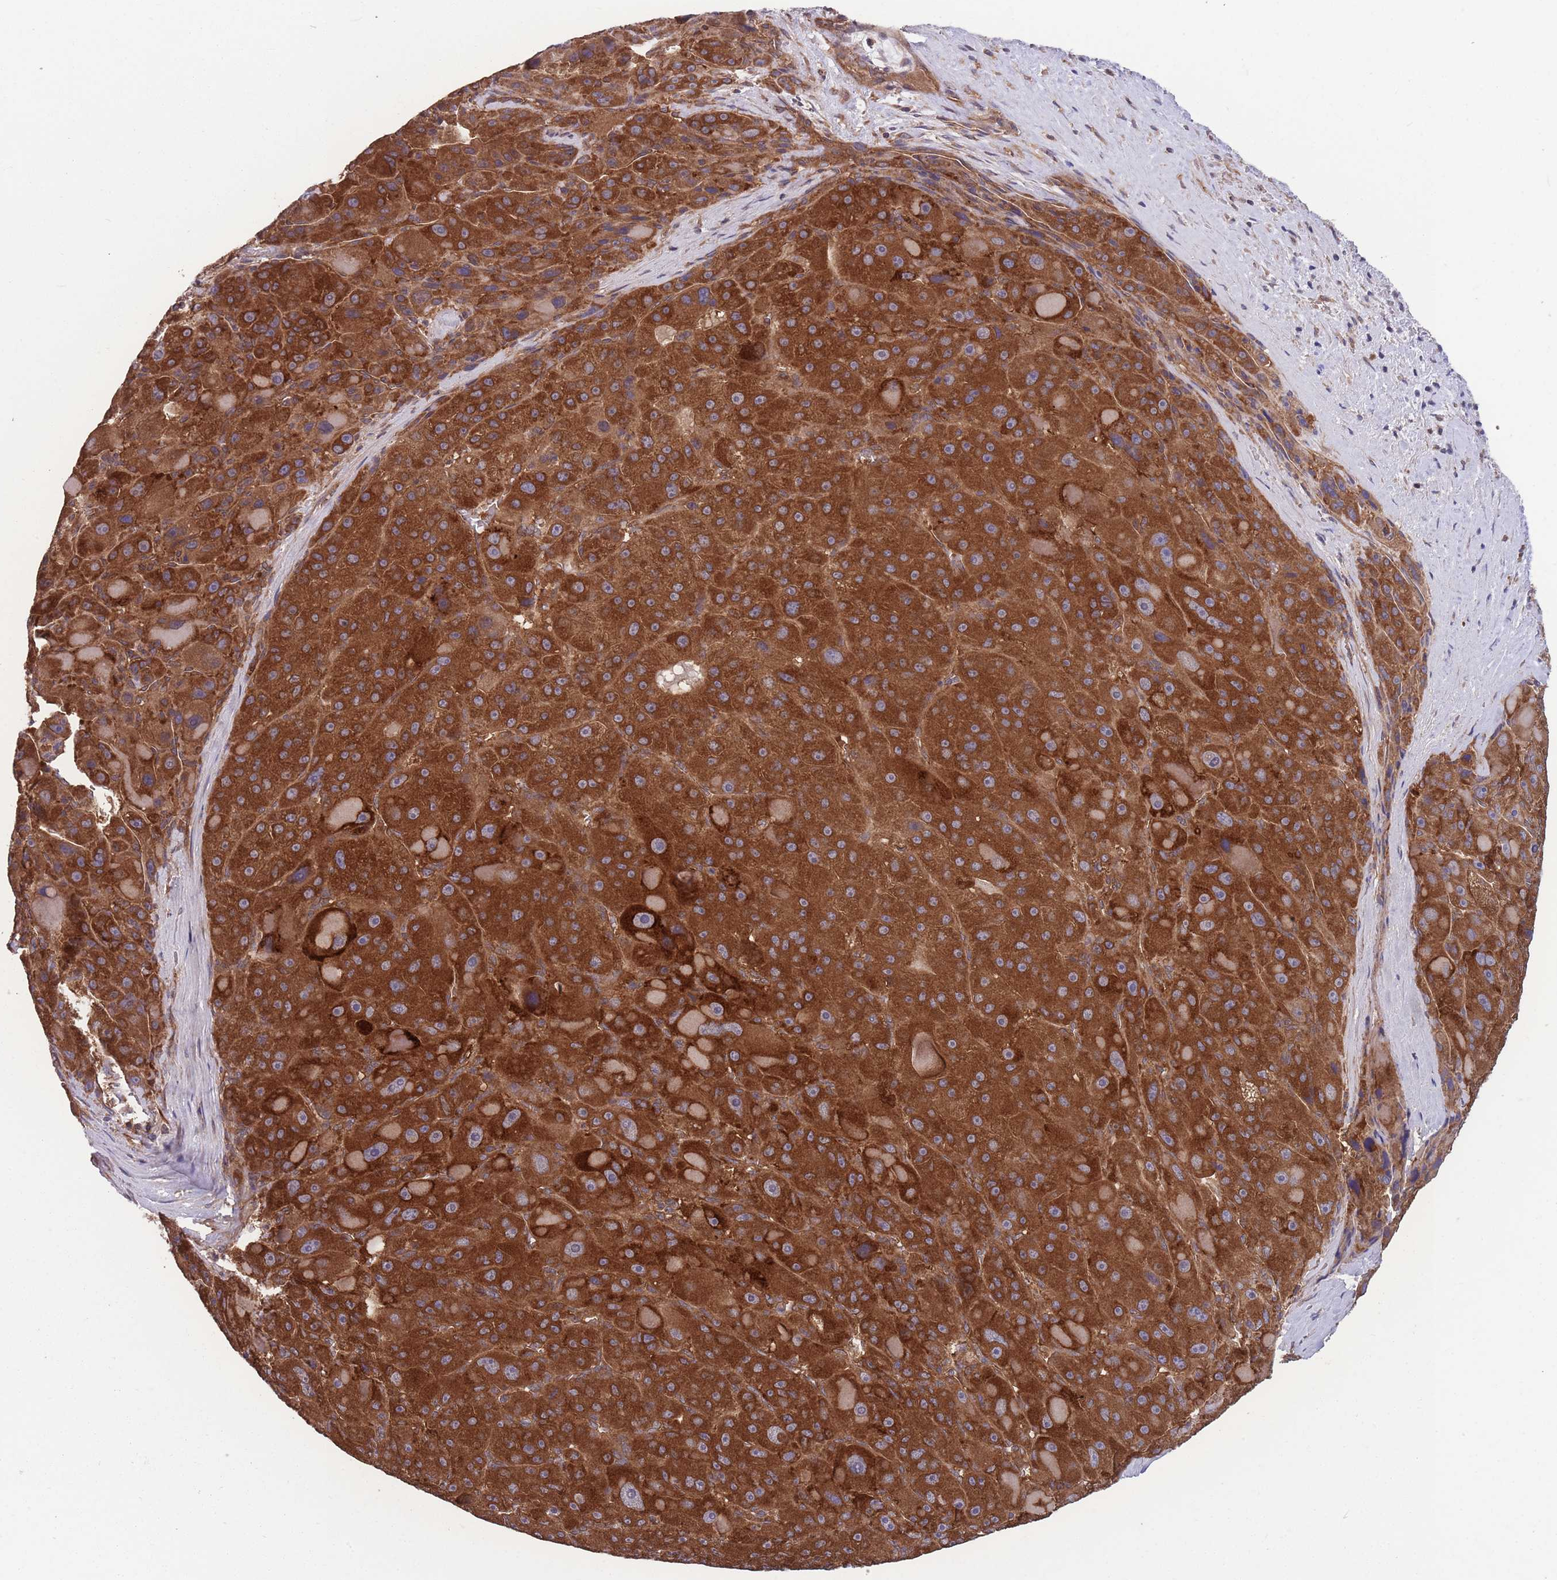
{"staining": {"intensity": "strong", "quantity": ">75%", "location": "cytoplasmic/membranous"}, "tissue": "liver cancer", "cell_type": "Tumor cells", "image_type": "cancer", "snomed": [{"axis": "morphology", "description": "Carcinoma, Hepatocellular, NOS"}, {"axis": "topography", "description": "Liver"}], "caption": "Approximately >75% of tumor cells in liver cancer (hepatocellular carcinoma) demonstrate strong cytoplasmic/membranous protein positivity as visualized by brown immunohistochemical staining.", "gene": "ZPR1", "patient": {"sex": "male", "age": 76}}